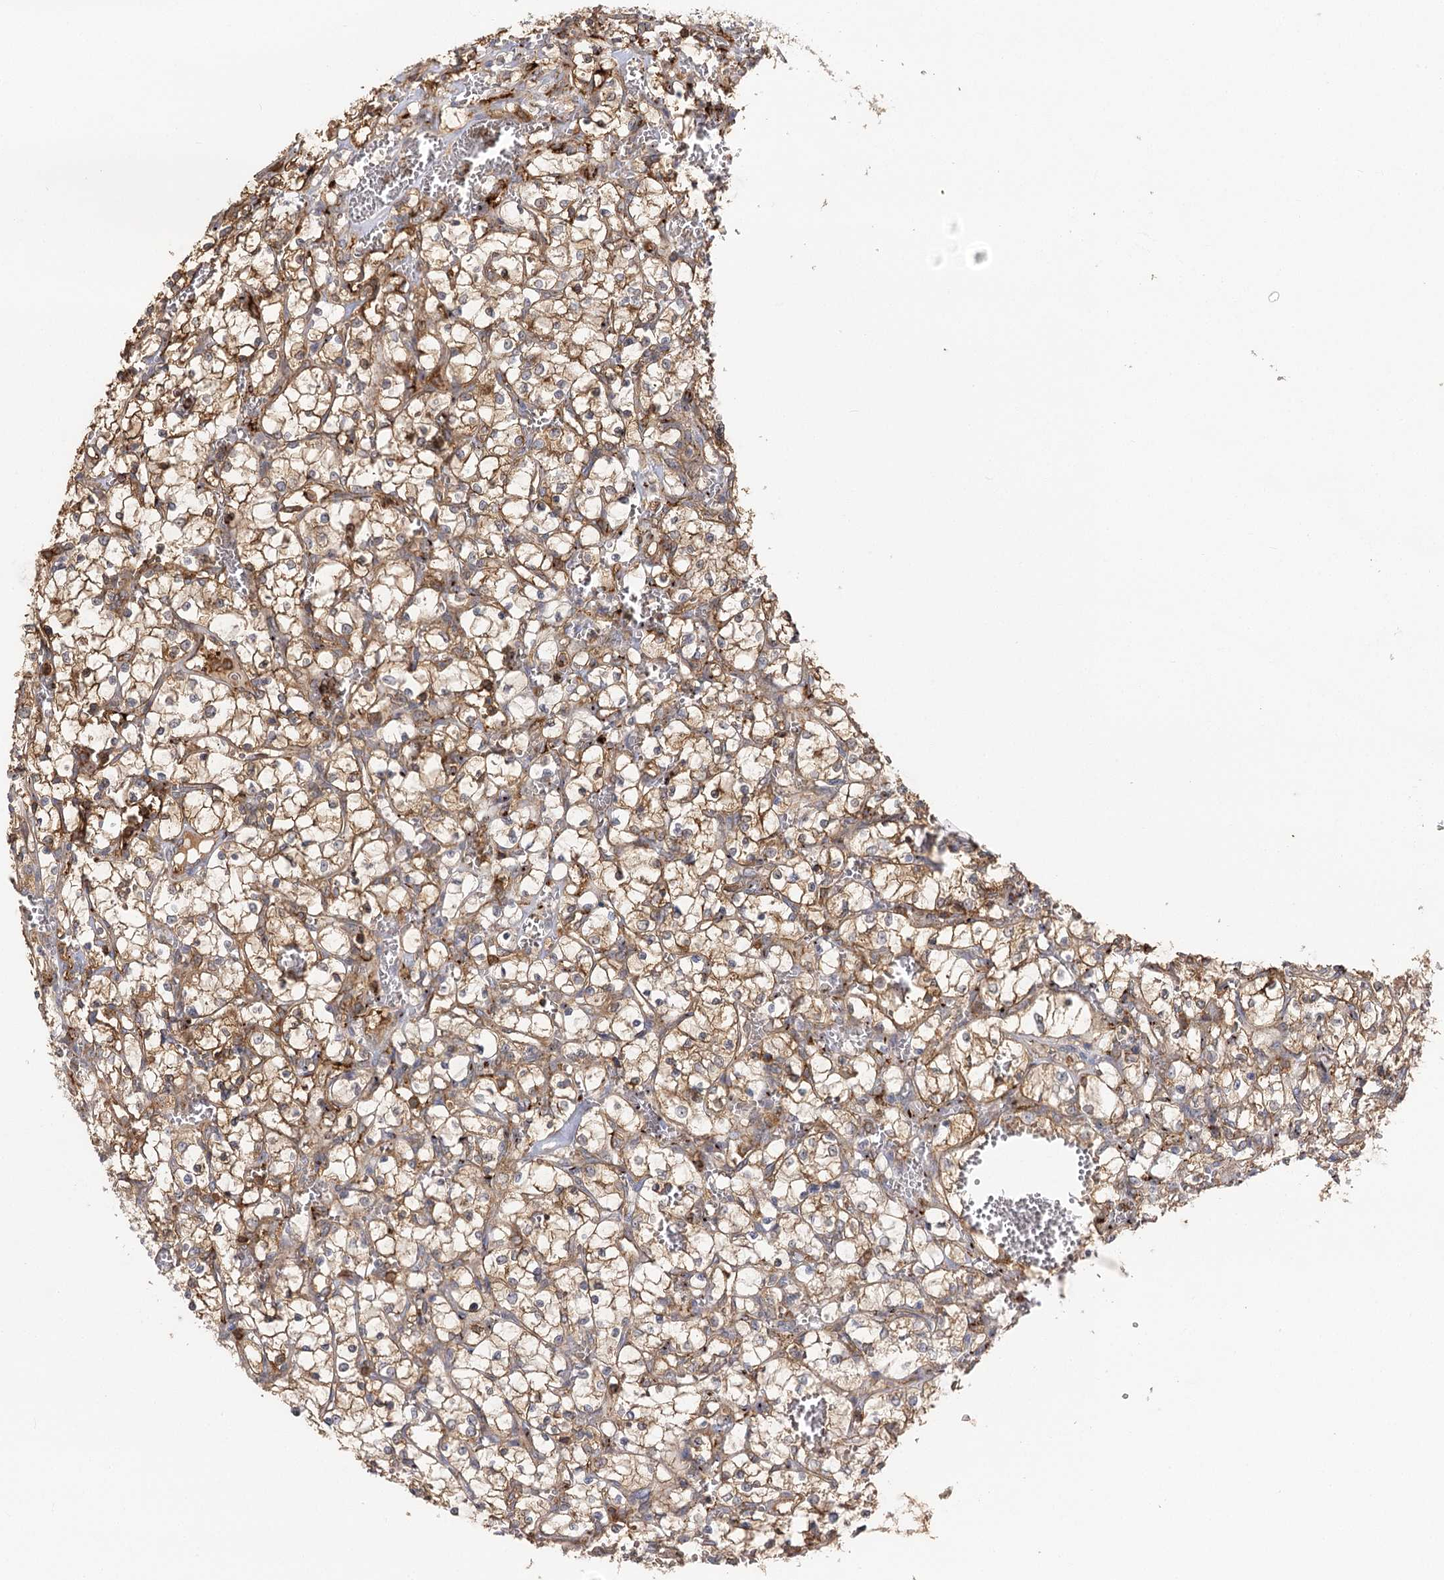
{"staining": {"intensity": "moderate", "quantity": ">75%", "location": "cytoplasmic/membranous"}, "tissue": "renal cancer", "cell_type": "Tumor cells", "image_type": "cancer", "snomed": [{"axis": "morphology", "description": "Adenocarcinoma, NOS"}, {"axis": "topography", "description": "Kidney"}], "caption": "Immunohistochemical staining of human renal cancer demonstrates medium levels of moderate cytoplasmic/membranous staining in about >75% of tumor cells. Using DAB (3,3'-diaminobenzidine) (brown) and hematoxylin (blue) stains, captured at high magnification using brightfield microscopy.", "gene": "SEC24B", "patient": {"sex": "female", "age": 69}}